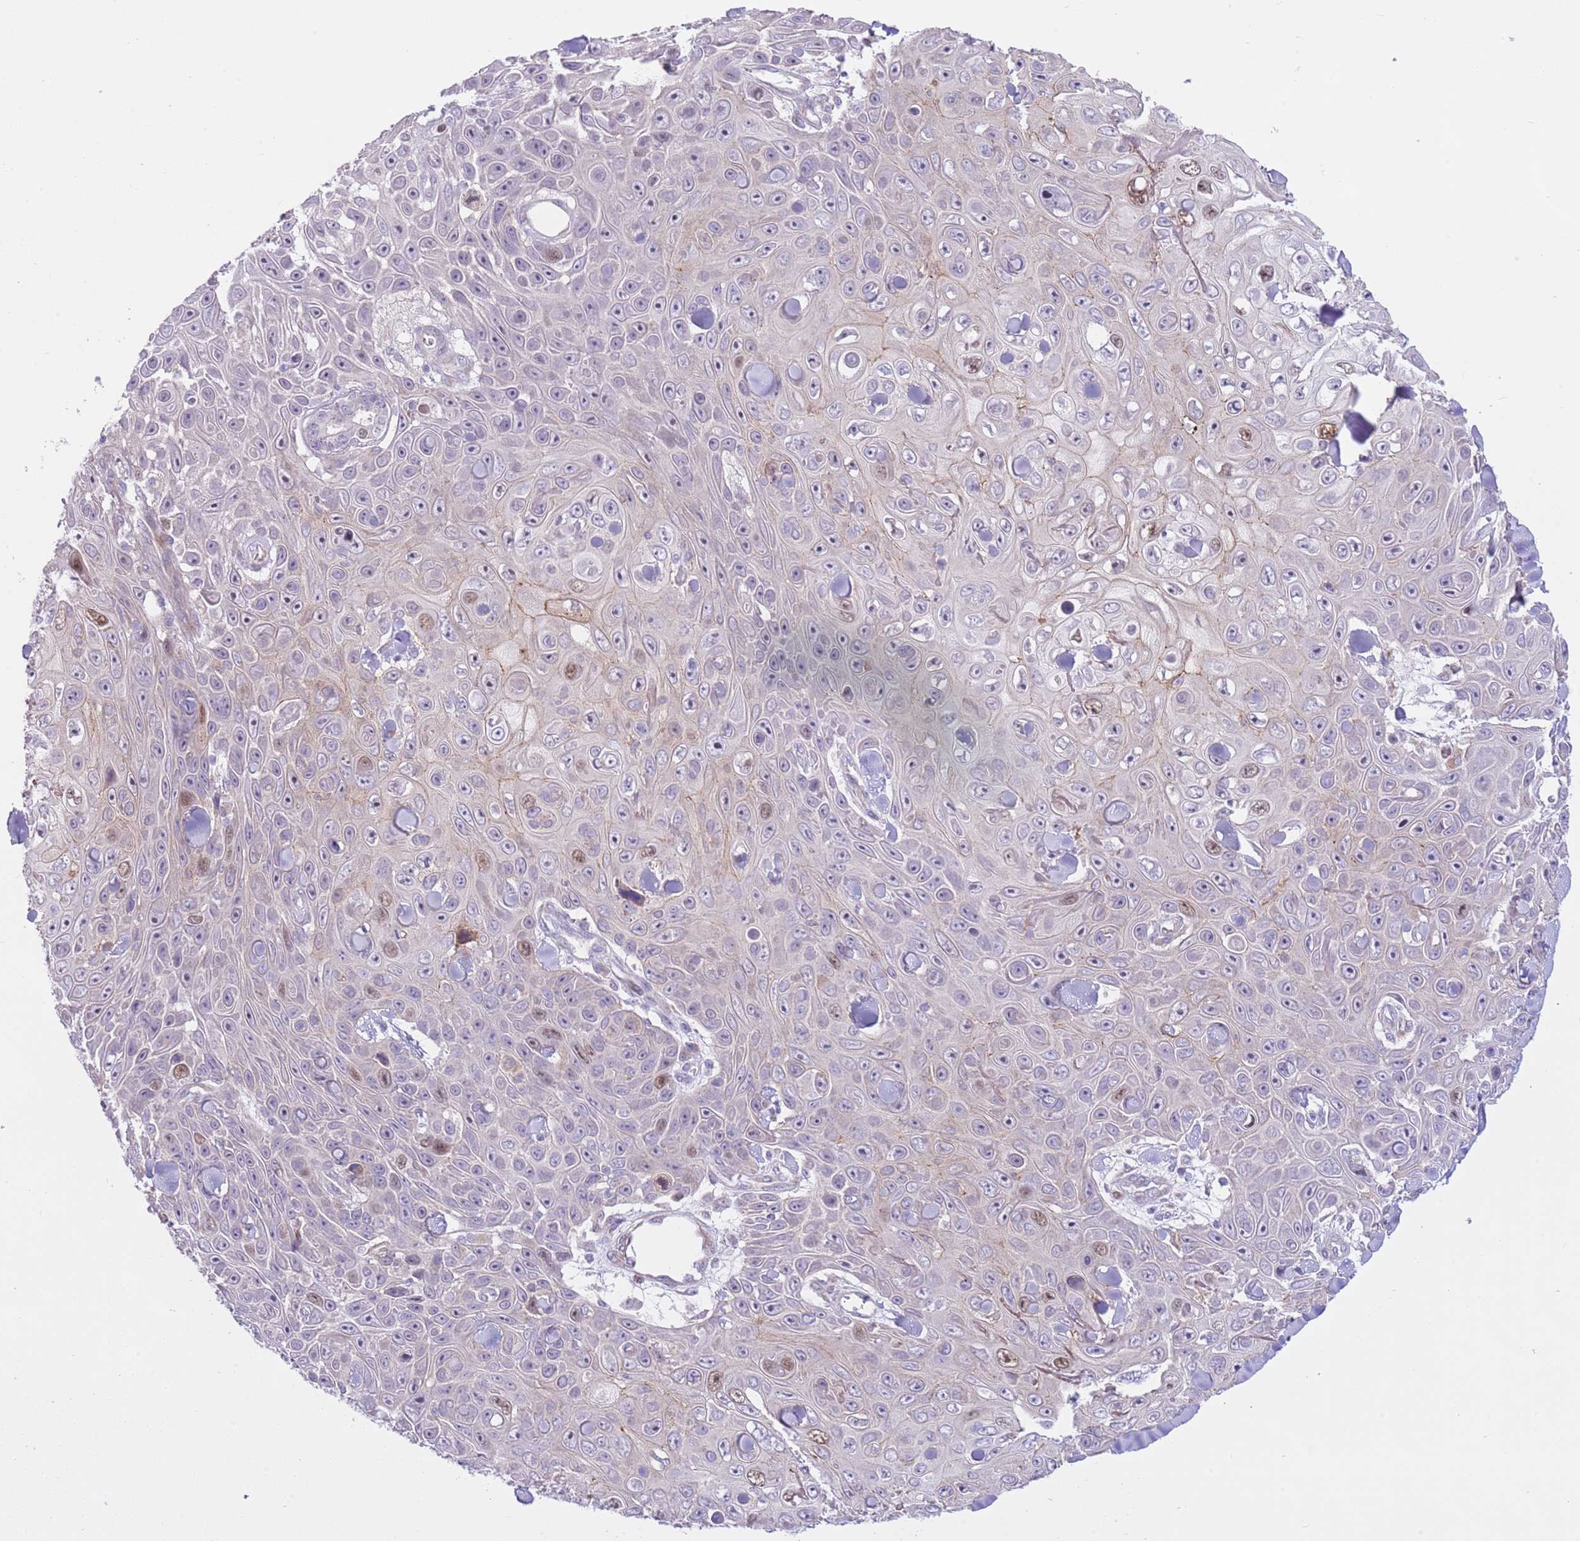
{"staining": {"intensity": "moderate", "quantity": "25%-75%", "location": "nuclear"}, "tissue": "skin cancer", "cell_type": "Tumor cells", "image_type": "cancer", "snomed": [{"axis": "morphology", "description": "Squamous cell carcinoma, NOS"}, {"axis": "topography", "description": "Skin"}], "caption": "A histopathology image of human skin cancer stained for a protein displays moderate nuclear brown staining in tumor cells.", "gene": "FBRSL1", "patient": {"sex": "male", "age": 82}}